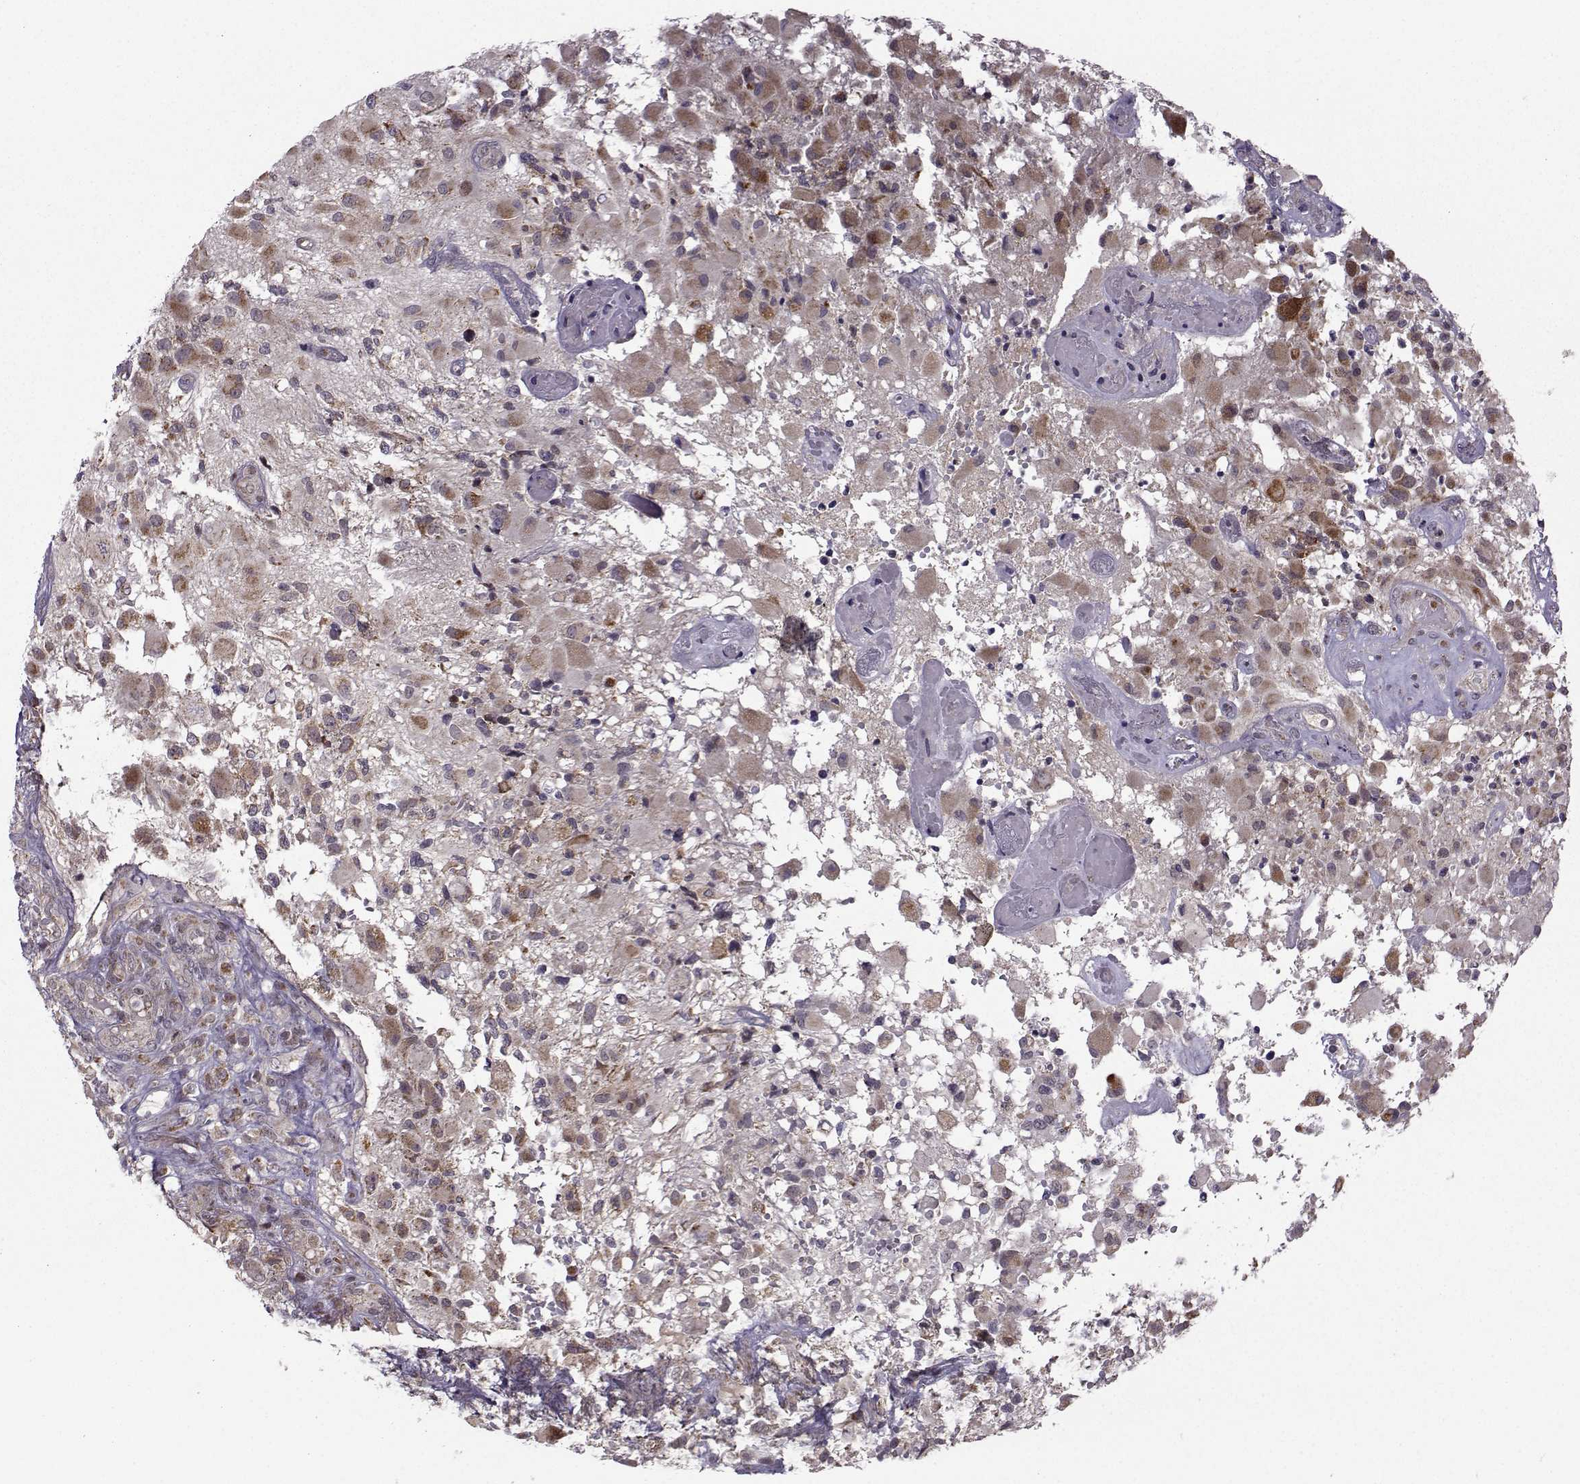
{"staining": {"intensity": "moderate", "quantity": "25%-75%", "location": "cytoplasmic/membranous"}, "tissue": "glioma", "cell_type": "Tumor cells", "image_type": "cancer", "snomed": [{"axis": "morphology", "description": "Glioma, malignant, High grade"}, {"axis": "topography", "description": "Brain"}], "caption": "Tumor cells demonstrate medium levels of moderate cytoplasmic/membranous expression in about 25%-75% of cells in human malignant glioma (high-grade).", "gene": "NECAB3", "patient": {"sex": "female", "age": 63}}